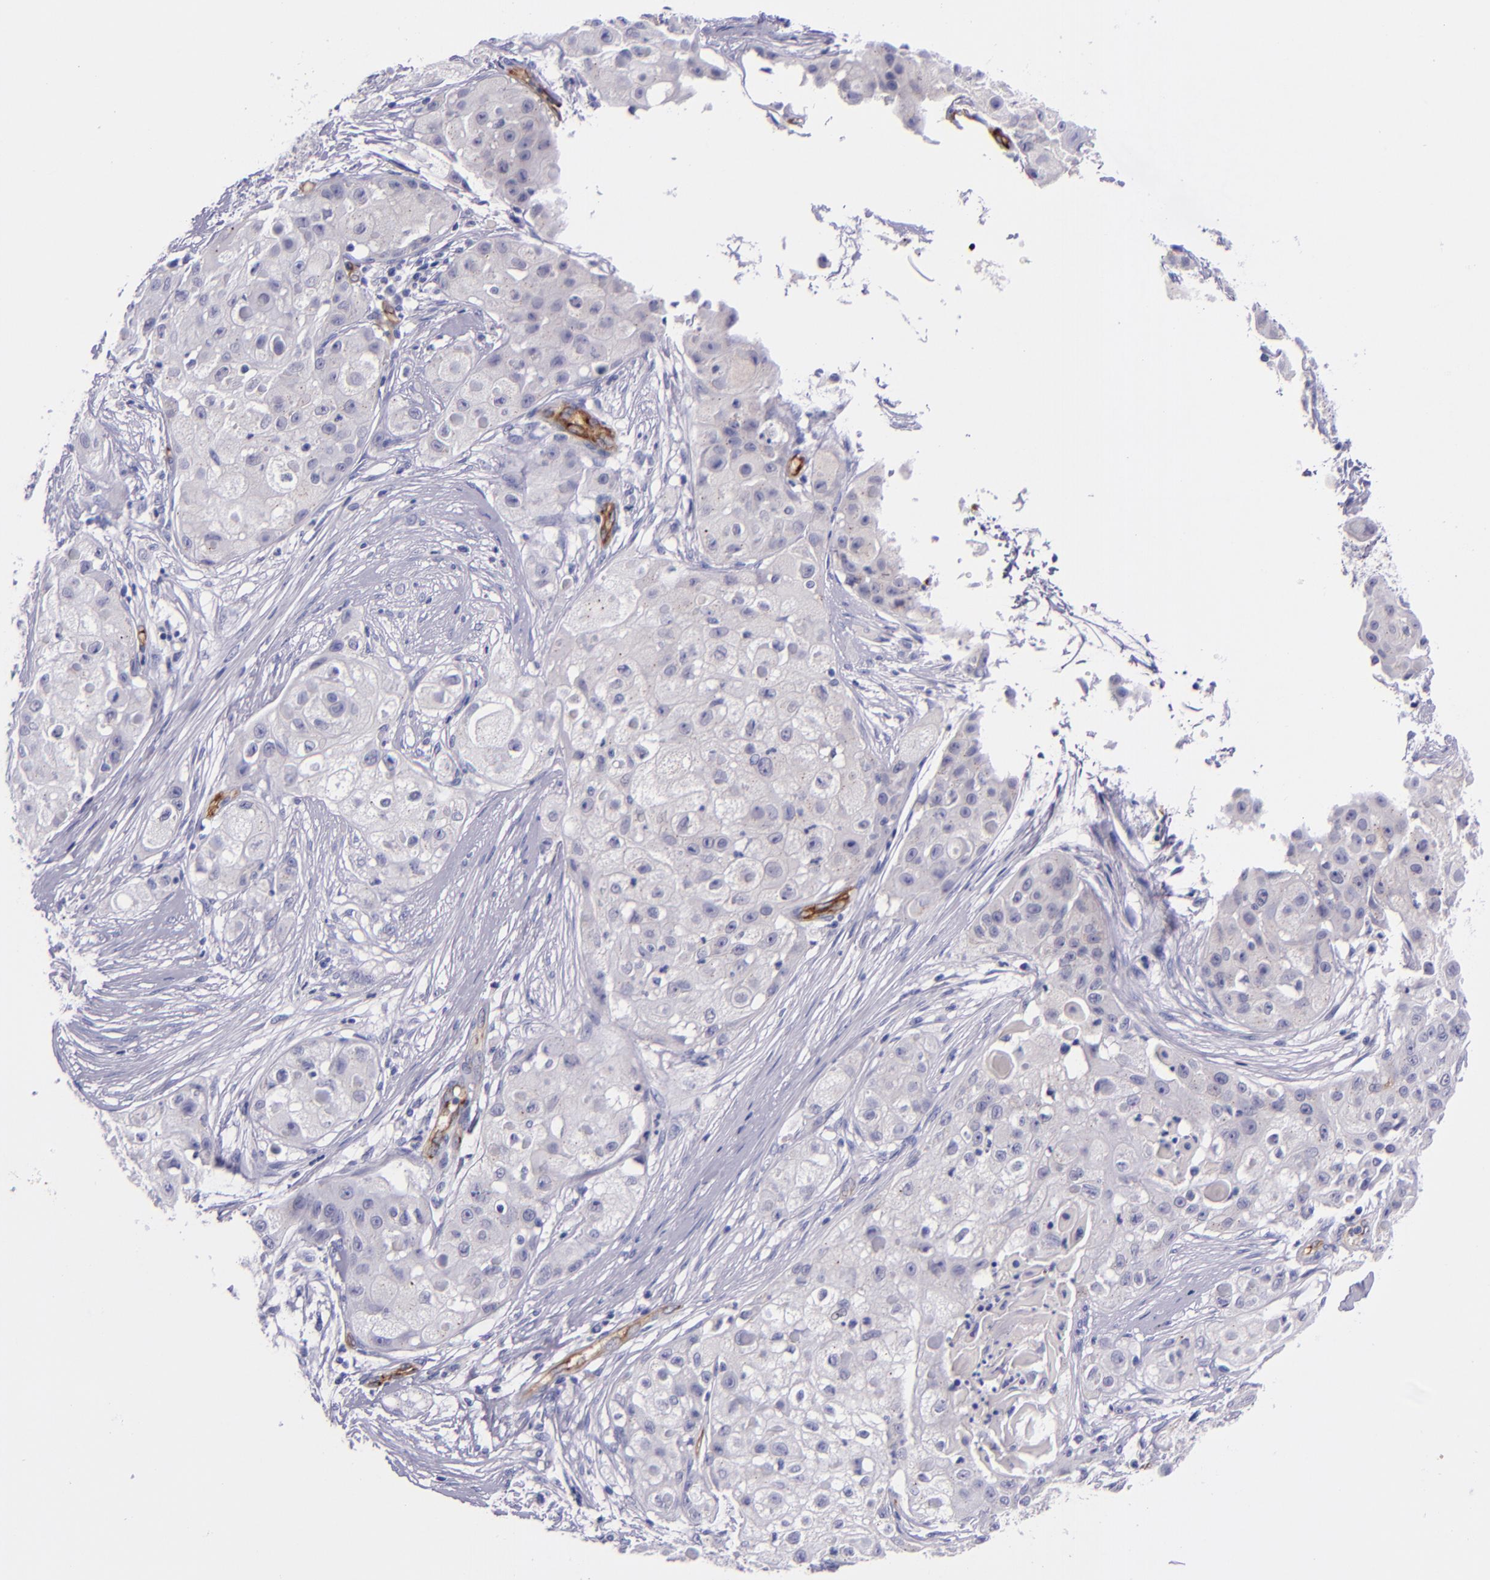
{"staining": {"intensity": "negative", "quantity": "none", "location": "none"}, "tissue": "skin cancer", "cell_type": "Tumor cells", "image_type": "cancer", "snomed": [{"axis": "morphology", "description": "Squamous cell carcinoma, NOS"}, {"axis": "topography", "description": "Skin"}], "caption": "Squamous cell carcinoma (skin) stained for a protein using IHC reveals no expression tumor cells.", "gene": "NOS3", "patient": {"sex": "female", "age": 57}}